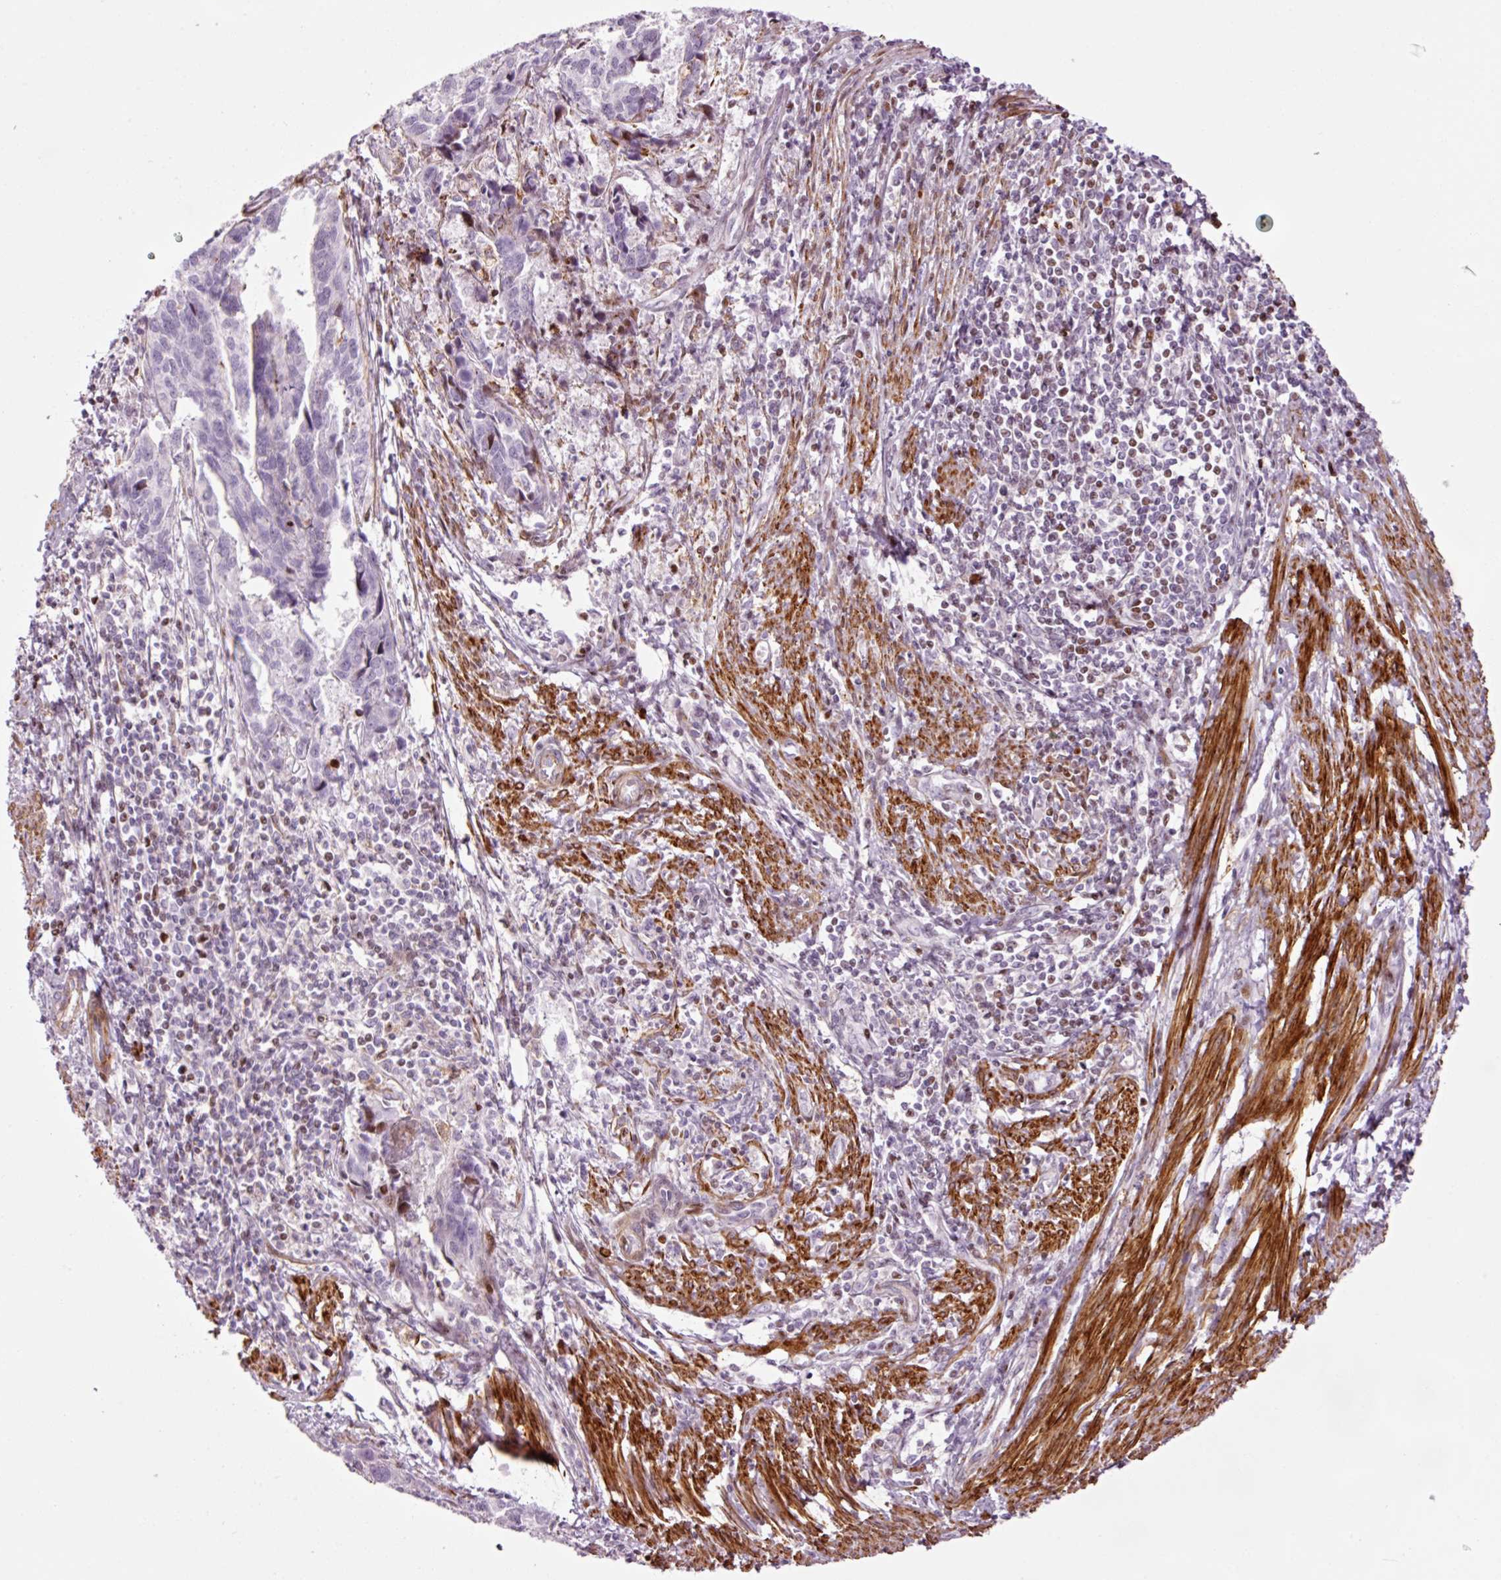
{"staining": {"intensity": "strong", "quantity": "25%-75%", "location": "cytoplasmic/membranous"}, "tissue": "endometrial cancer", "cell_type": "Tumor cells", "image_type": "cancer", "snomed": [{"axis": "morphology", "description": "Adenocarcinoma, NOS"}, {"axis": "topography", "description": "Endometrium"}], "caption": "Endometrial adenocarcinoma stained with DAB (3,3'-diaminobenzidine) IHC shows high levels of strong cytoplasmic/membranous positivity in approximately 25%-75% of tumor cells.", "gene": "ANKRD20A1", "patient": {"sex": "female", "age": 73}}